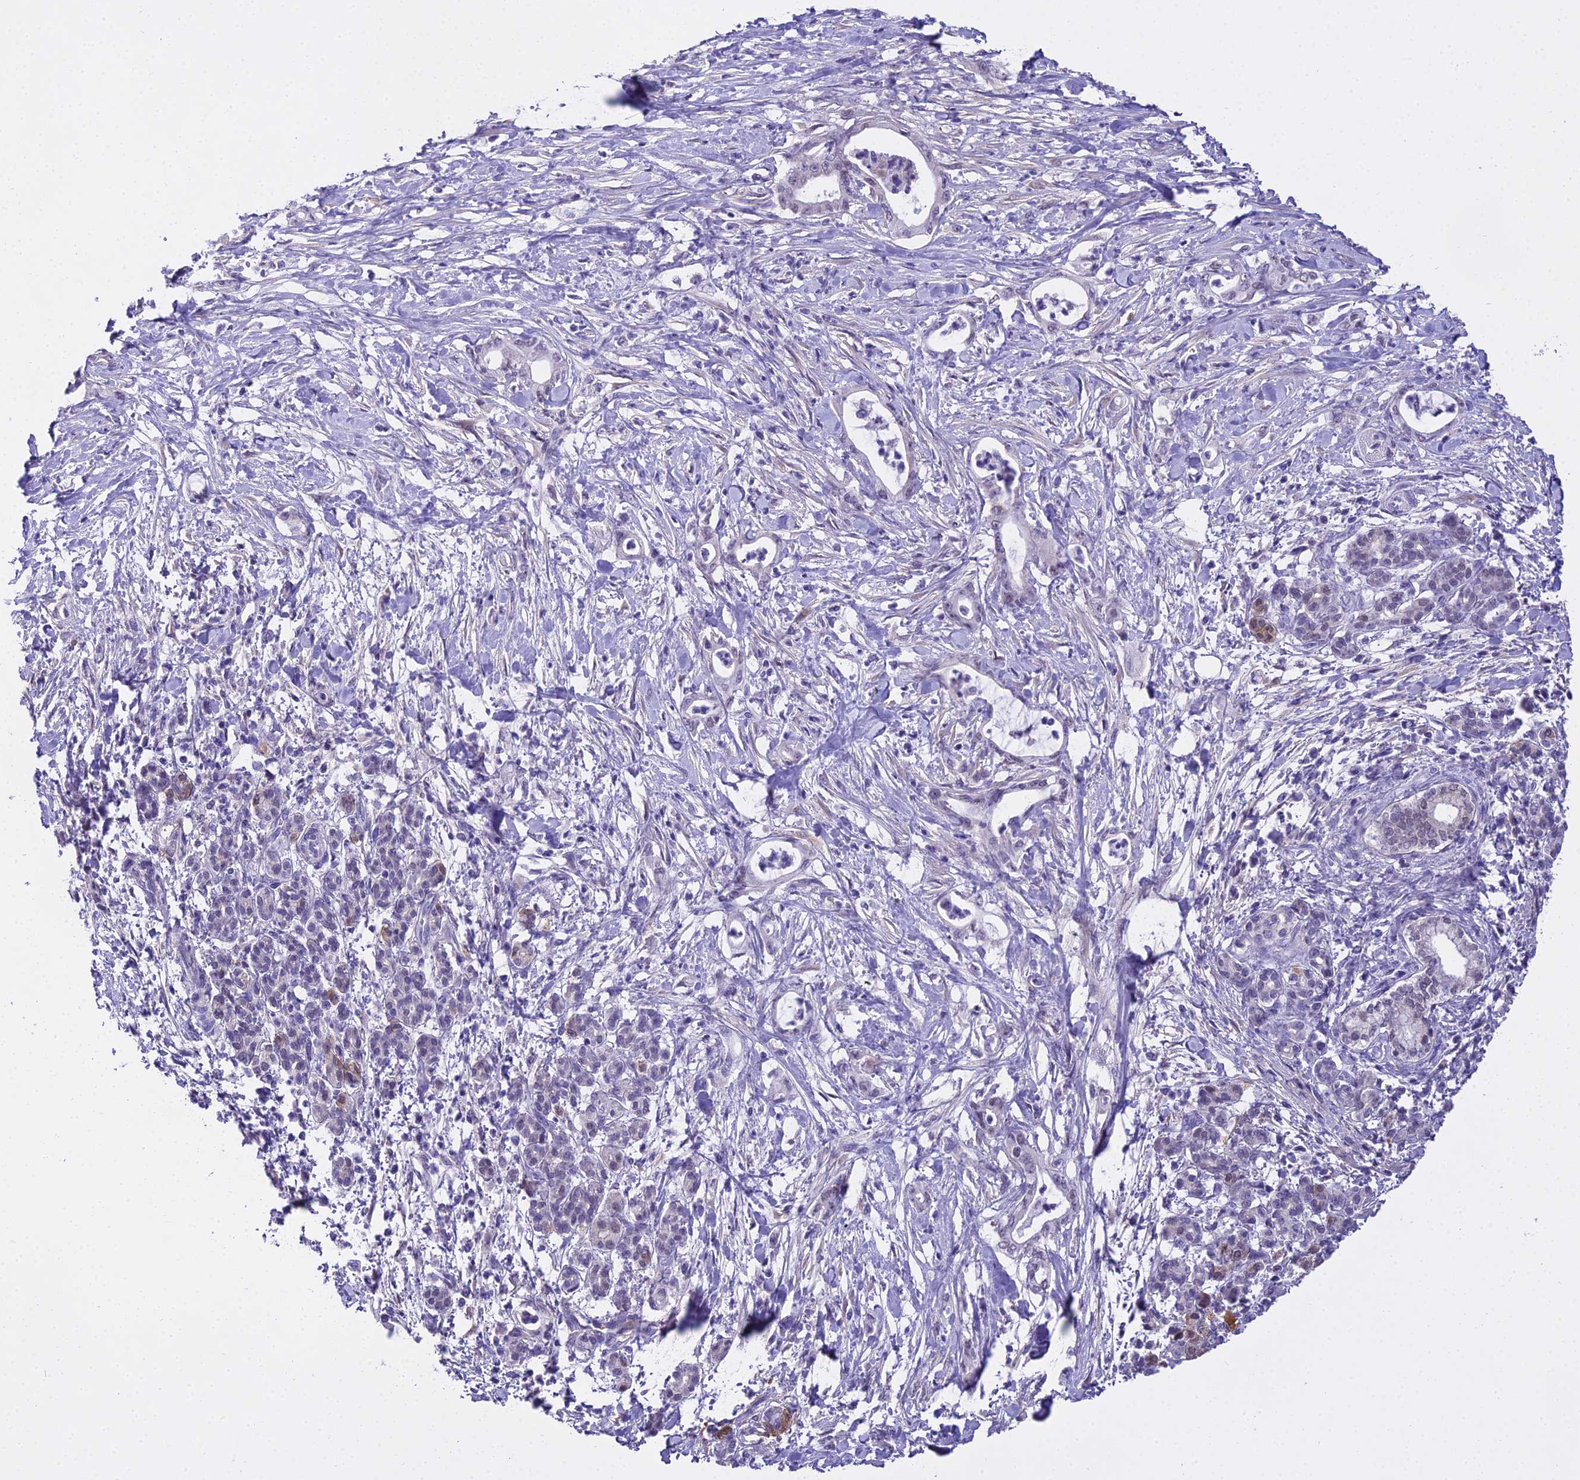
{"staining": {"intensity": "negative", "quantity": "none", "location": "none"}, "tissue": "pancreatic cancer", "cell_type": "Tumor cells", "image_type": "cancer", "snomed": [{"axis": "morphology", "description": "Adenocarcinoma, NOS"}, {"axis": "topography", "description": "Pancreas"}], "caption": "Immunohistochemistry (IHC) histopathology image of human pancreatic adenocarcinoma stained for a protein (brown), which displays no staining in tumor cells. (DAB (3,3'-diaminobenzidine) immunohistochemistry, high magnification).", "gene": "MAT2A", "patient": {"sex": "female", "age": 55}}